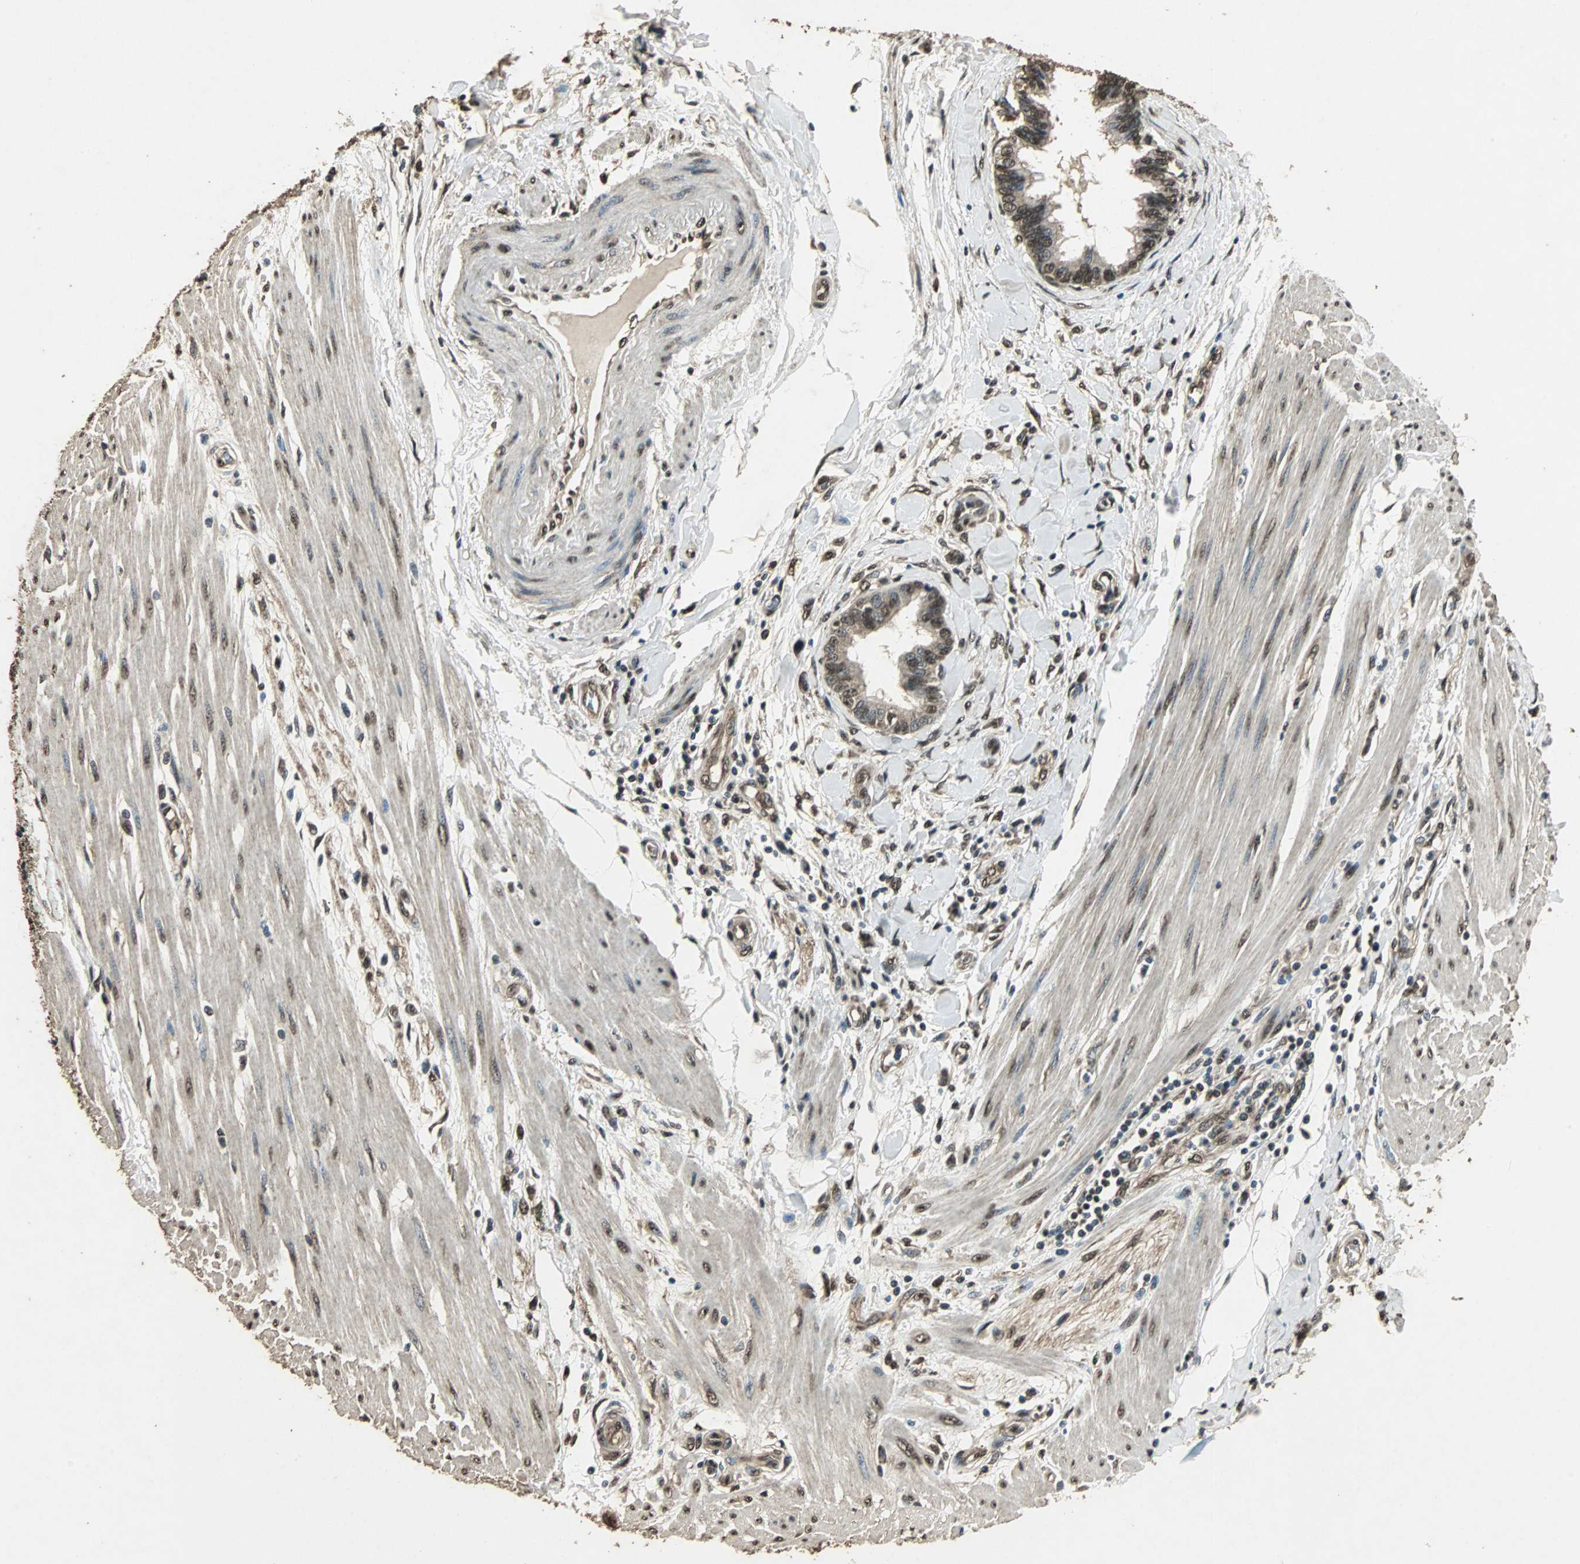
{"staining": {"intensity": "moderate", "quantity": ">75%", "location": "cytoplasmic/membranous,nuclear"}, "tissue": "pancreatic cancer", "cell_type": "Tumor cells", "image_type": "cancer", "snomed": [{"axis": "morphology", "description": "Adenocarcinoma, NOS"}, {"axis": "topography", "description": "Pancreas"}], "caption": "Adenocarcinoma (pancreatic) stained with IHC shows moderate cytoplasmic/membranous and nuclear expression in about >75% of tumor cells. The staining was performed using DAB to visualize the protein expression in brown, while the nuclei were stained in blue with hematoxylin (Magnification: 20x).", "gene": "PPP1R13B", "patient": {"sex": "female", "age": 64}}